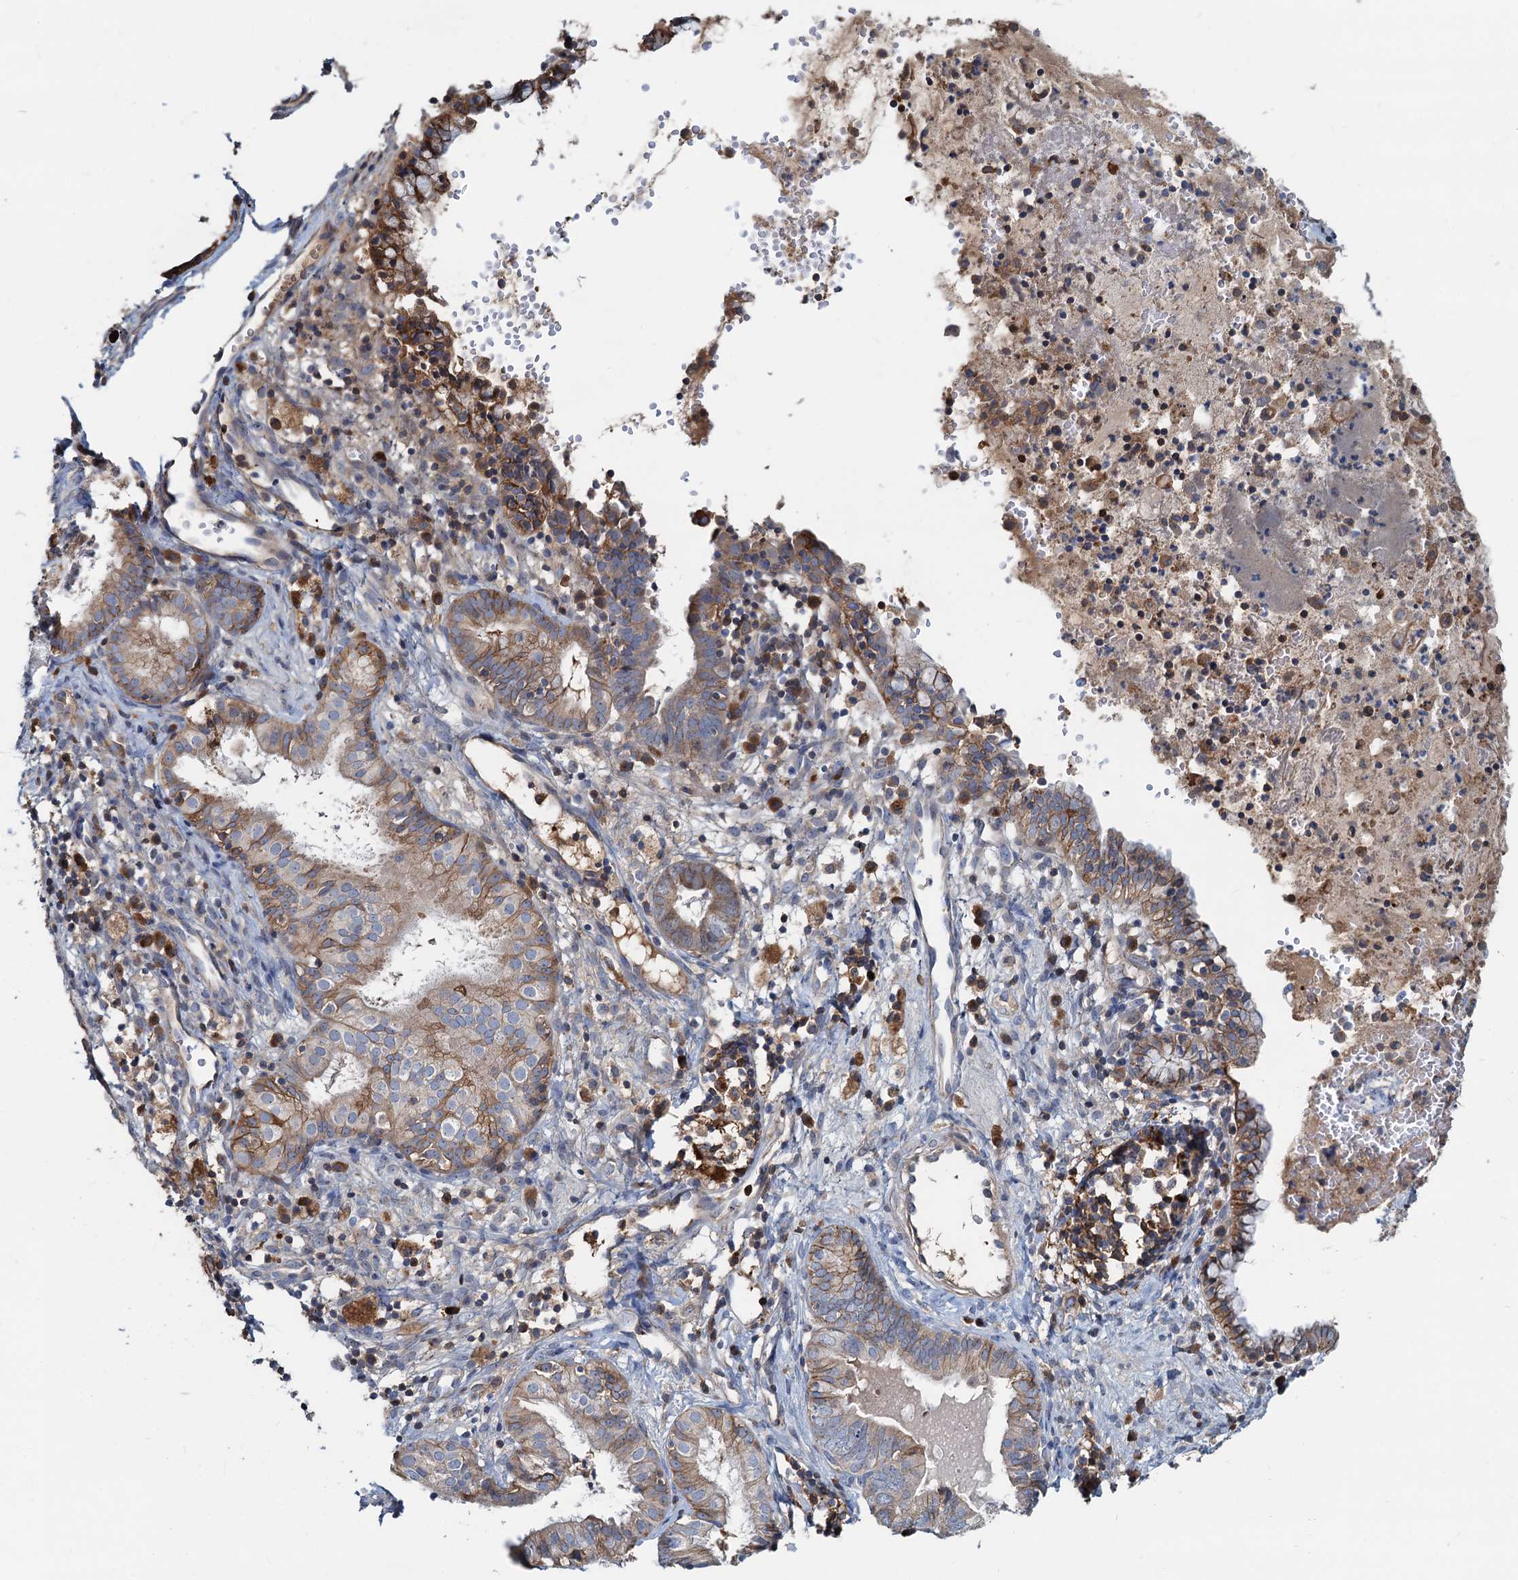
{"staining": {"intensity": "moderate", "quantity": "25%-75%", "location": "cytoplasmic/membranous"}, "tissue": "endometrial cancer", "cell_type": "Tumor cells", "image_type": "cancer", "snomed": [{"axis": "morphology", "description": "Adenocarcinoma, NOS"}, {"axis": "topography", "description": "Endometrium"}], "caption": "Endometrial adenocarcinoma stained with a protein marker displays moderate staining in tumor cells.", "gene": "LNX2", "patient": {"sex": "female", "age": 79}}